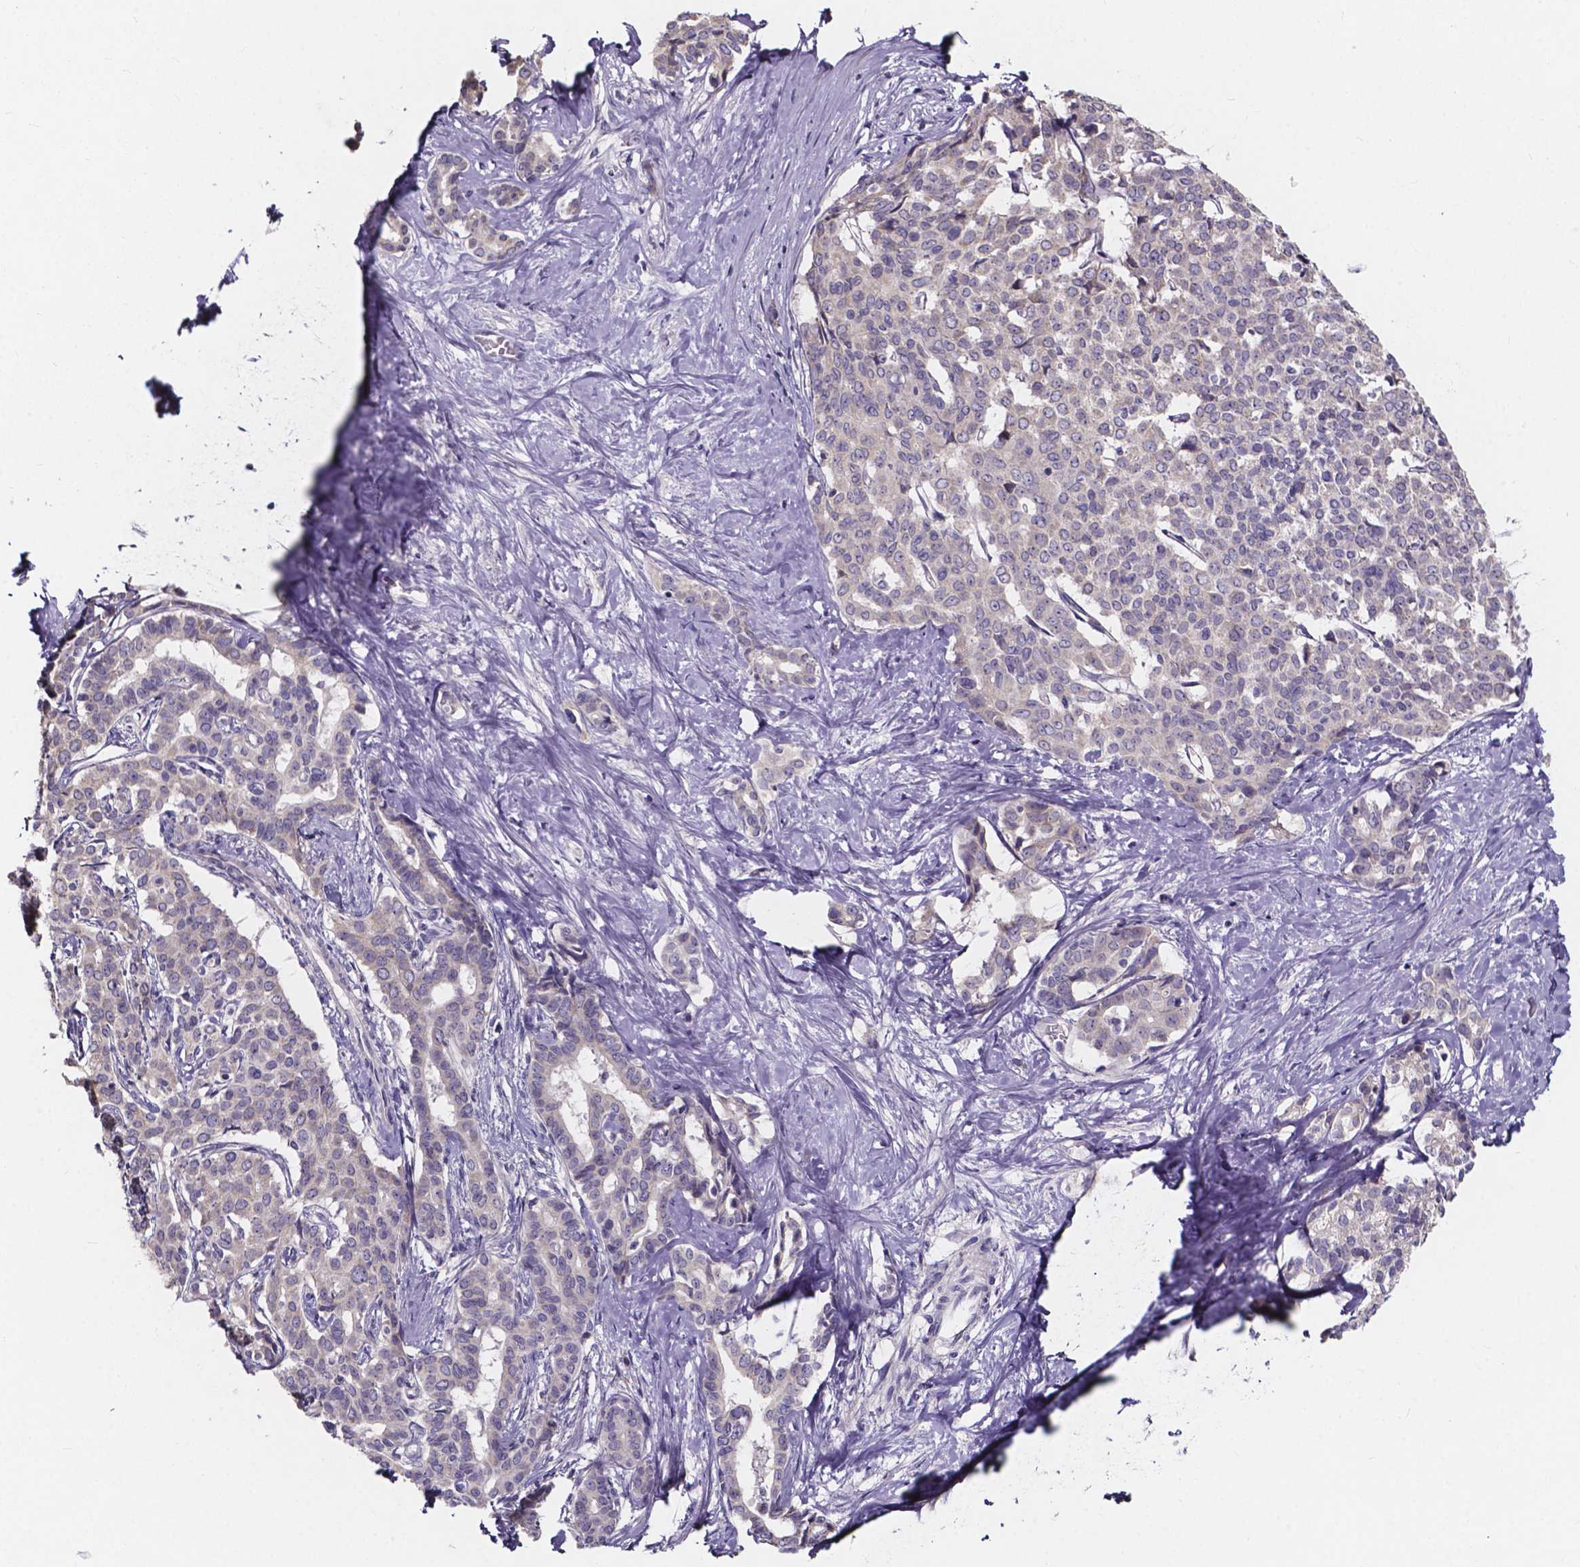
{"staining": {"intensity": "negative", "quantity": "none", "location": "none"}, "tissue": "liver cancer", "cell_type": "Tumor cells", "image_type": "cancer", "snomed": [{"axis": "morphology", "description": "Cholangiocarcinoma"}, {"axis": "topography", "description": "Liver"}], "caption": "Immunohistochemical staining of human liver cancer exhibits no significant positivity in tumor cells.", "gene": "SPOCD1", "patient": {"sex": "female", "age": 47}}